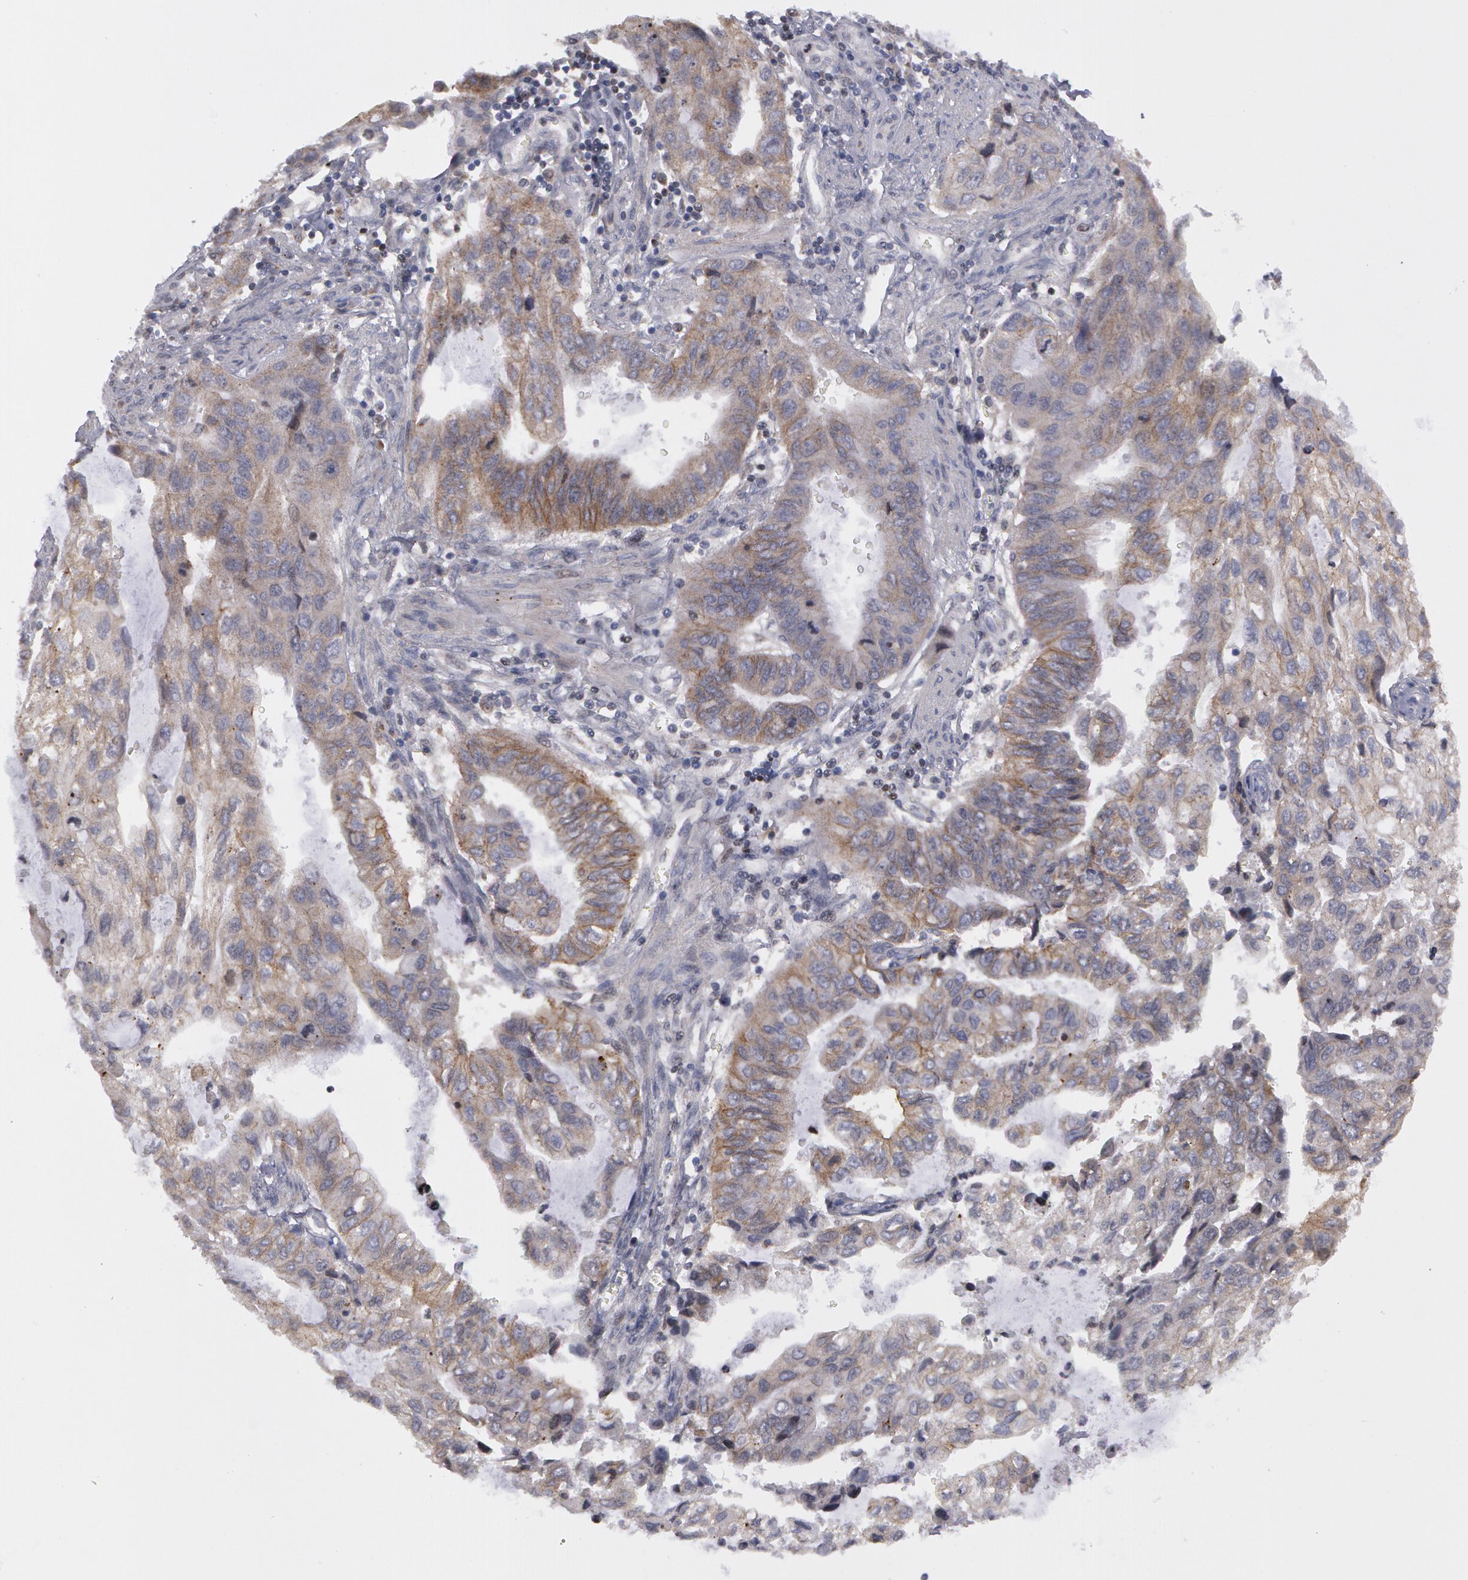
{"staining": {"intensity": "weak", "quantity": ">75%", "location": "cytoplasmic/membranous"}, "tissue": "stomach cancer", "cell_type": "Tumor cells", "image_type": "cancer", "snomed": [{"axis": "morphology", "description": "Adenocarcinoma, NOS"}, {"axis": "topography", "description": "Stomach, upper"}], "caption": "Immunohistochemical staining of human stomach cancer shows low levels of weak cytoplasmic/membranous expression in about >75% of tumor cells. (brown staining indicates protein expression, while blue staining denotes nuclei).", "gene": "ERBB2", "patient": {"sex": "female", "age": 52}}